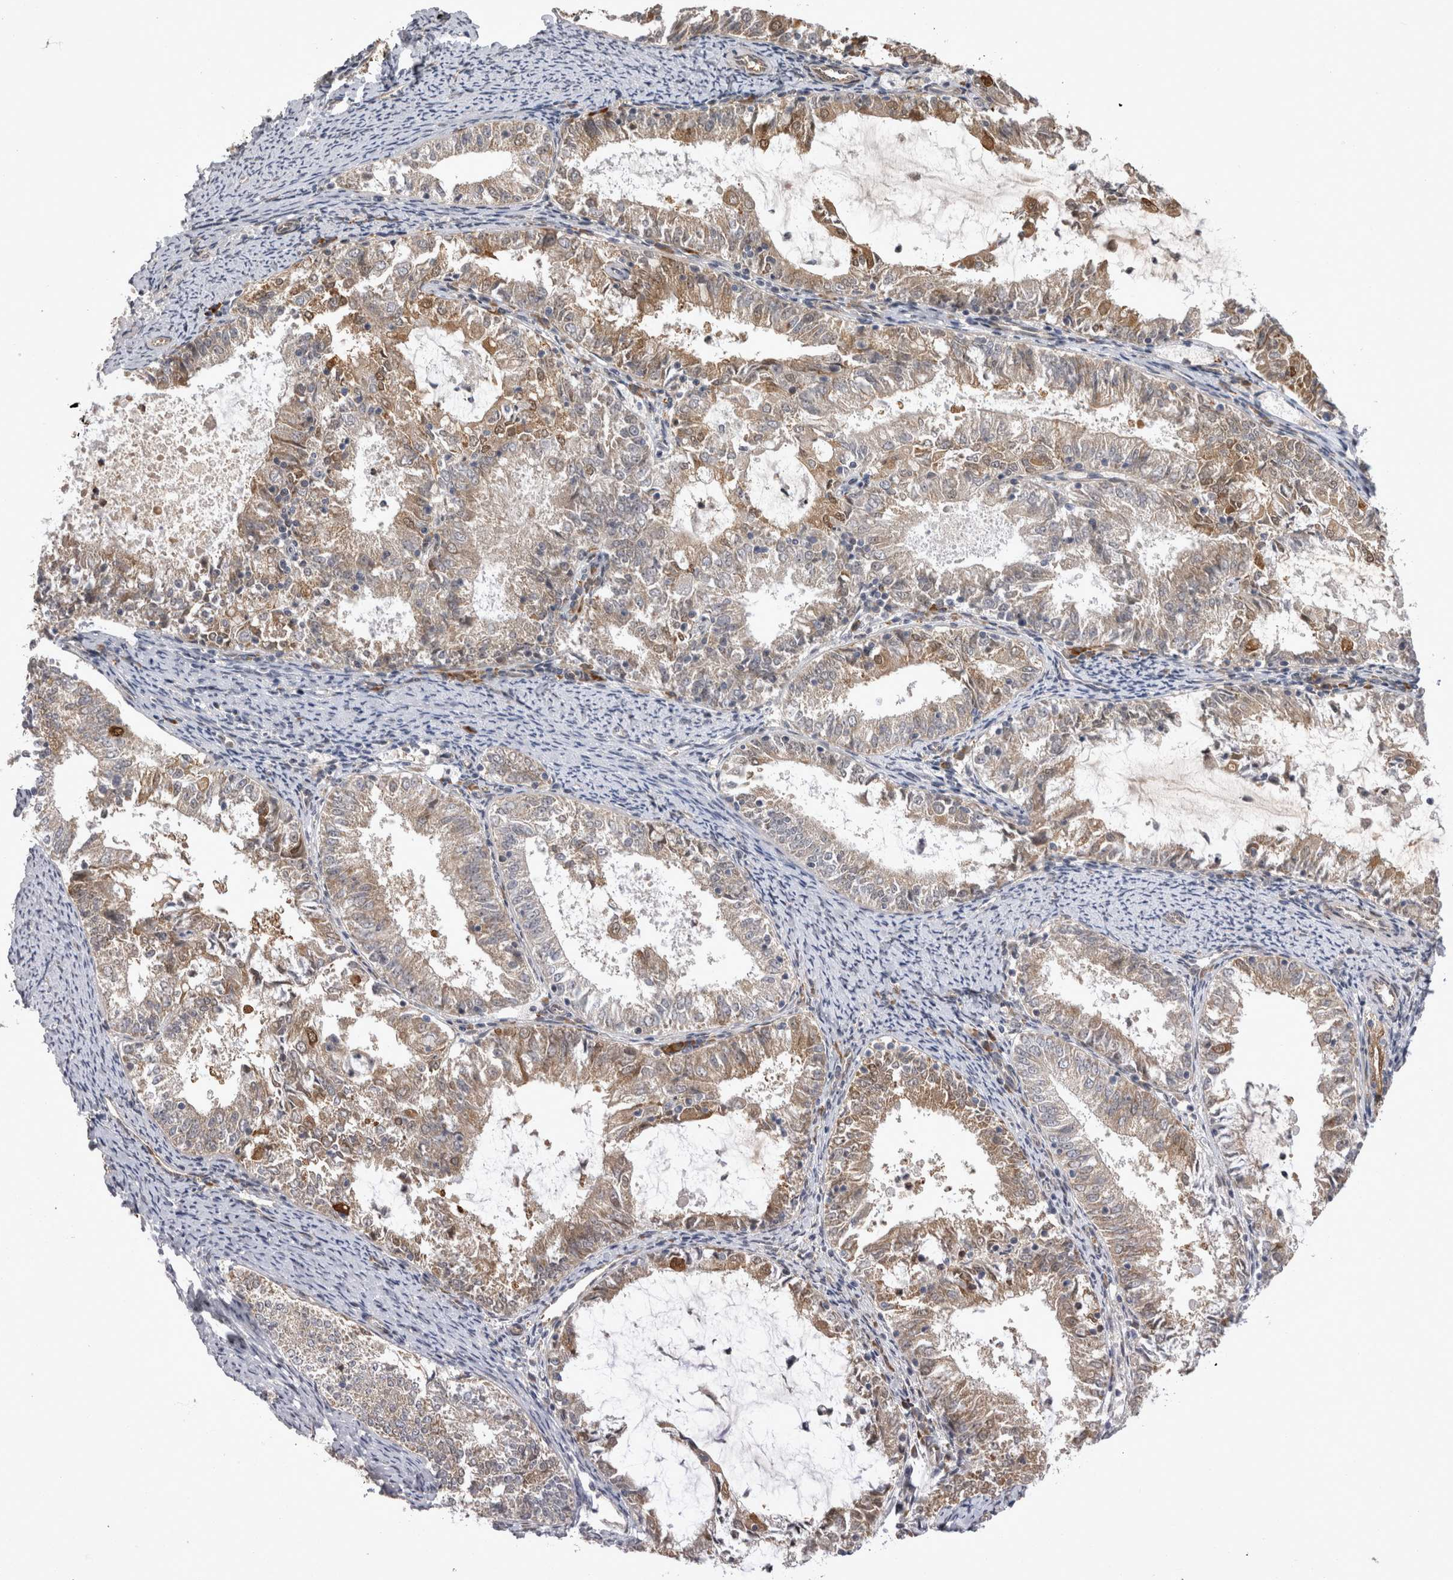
{"staining": {"intensity": "moderate", "quantity": ">75%", "location": "cytoplasmic/membranous"}, "tissue": "endometrial cancer", "cell_type": "Tumor cells", "image_type": "cancer", "snomed": [{"axis": "morphology", "description": "Adenocarcinoma, NOS"}, {"axis": "topography", "description": "Endometrium"}], "caption": "The photomicrograph displays immunohistochemical staining of endometrial cancer. There is moderate cytoplasmic/membranous positivity is appreciated in approximately >75% of tumor cells.", "gene": "CHIC2", "patient": {"sex": "female", "age": 57}}